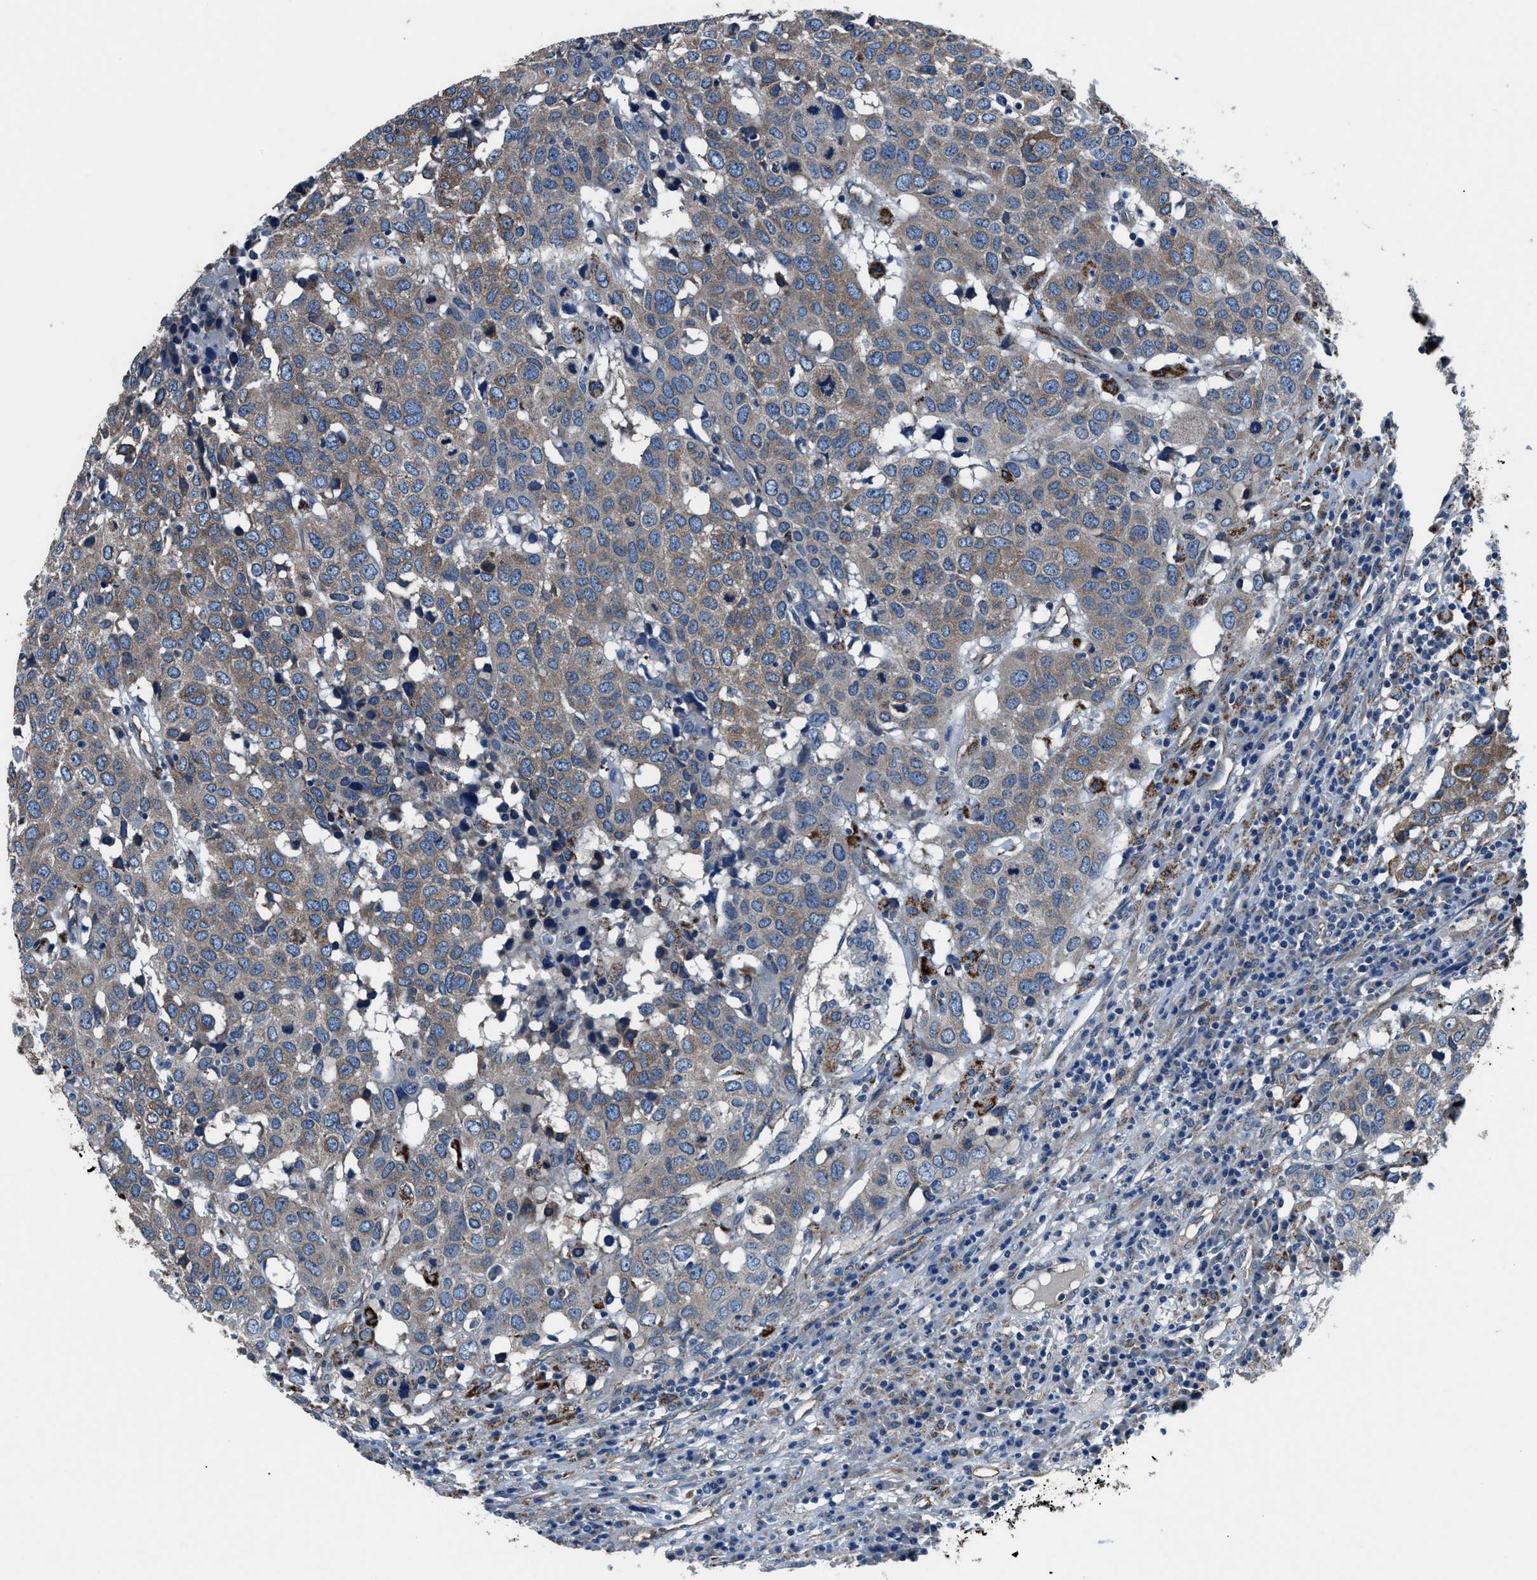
{"staining": {"intensity": "weak", "quantity": "25%-75%", "location": "cytoplasmic/membranous"}, "tissue": "head and neck cancer", "cell_type": "Tumor cells", "image_type": "cancer", "snomed": [{"axis": "morphology", "description": "Squamous cell carcinoma, NOS"}, {"axis": "topography", "description": "Head-Neck"}], "caption": "DAB immunohistochemical staining of human head and neck squamous cell carcinoma shows weak cytoplasmic/membranous protein expression in approximately 25%-75% of tumor cells. The staining was performed using DAB (3,3'-diaminobenzidine) to visualize the protein expression in brown, while the nuclei were stained in blue with hematoxylin (Magnification: 20x).", "gene": "PRTFDC1", "patient": {"sex": "male", "age": 66}}